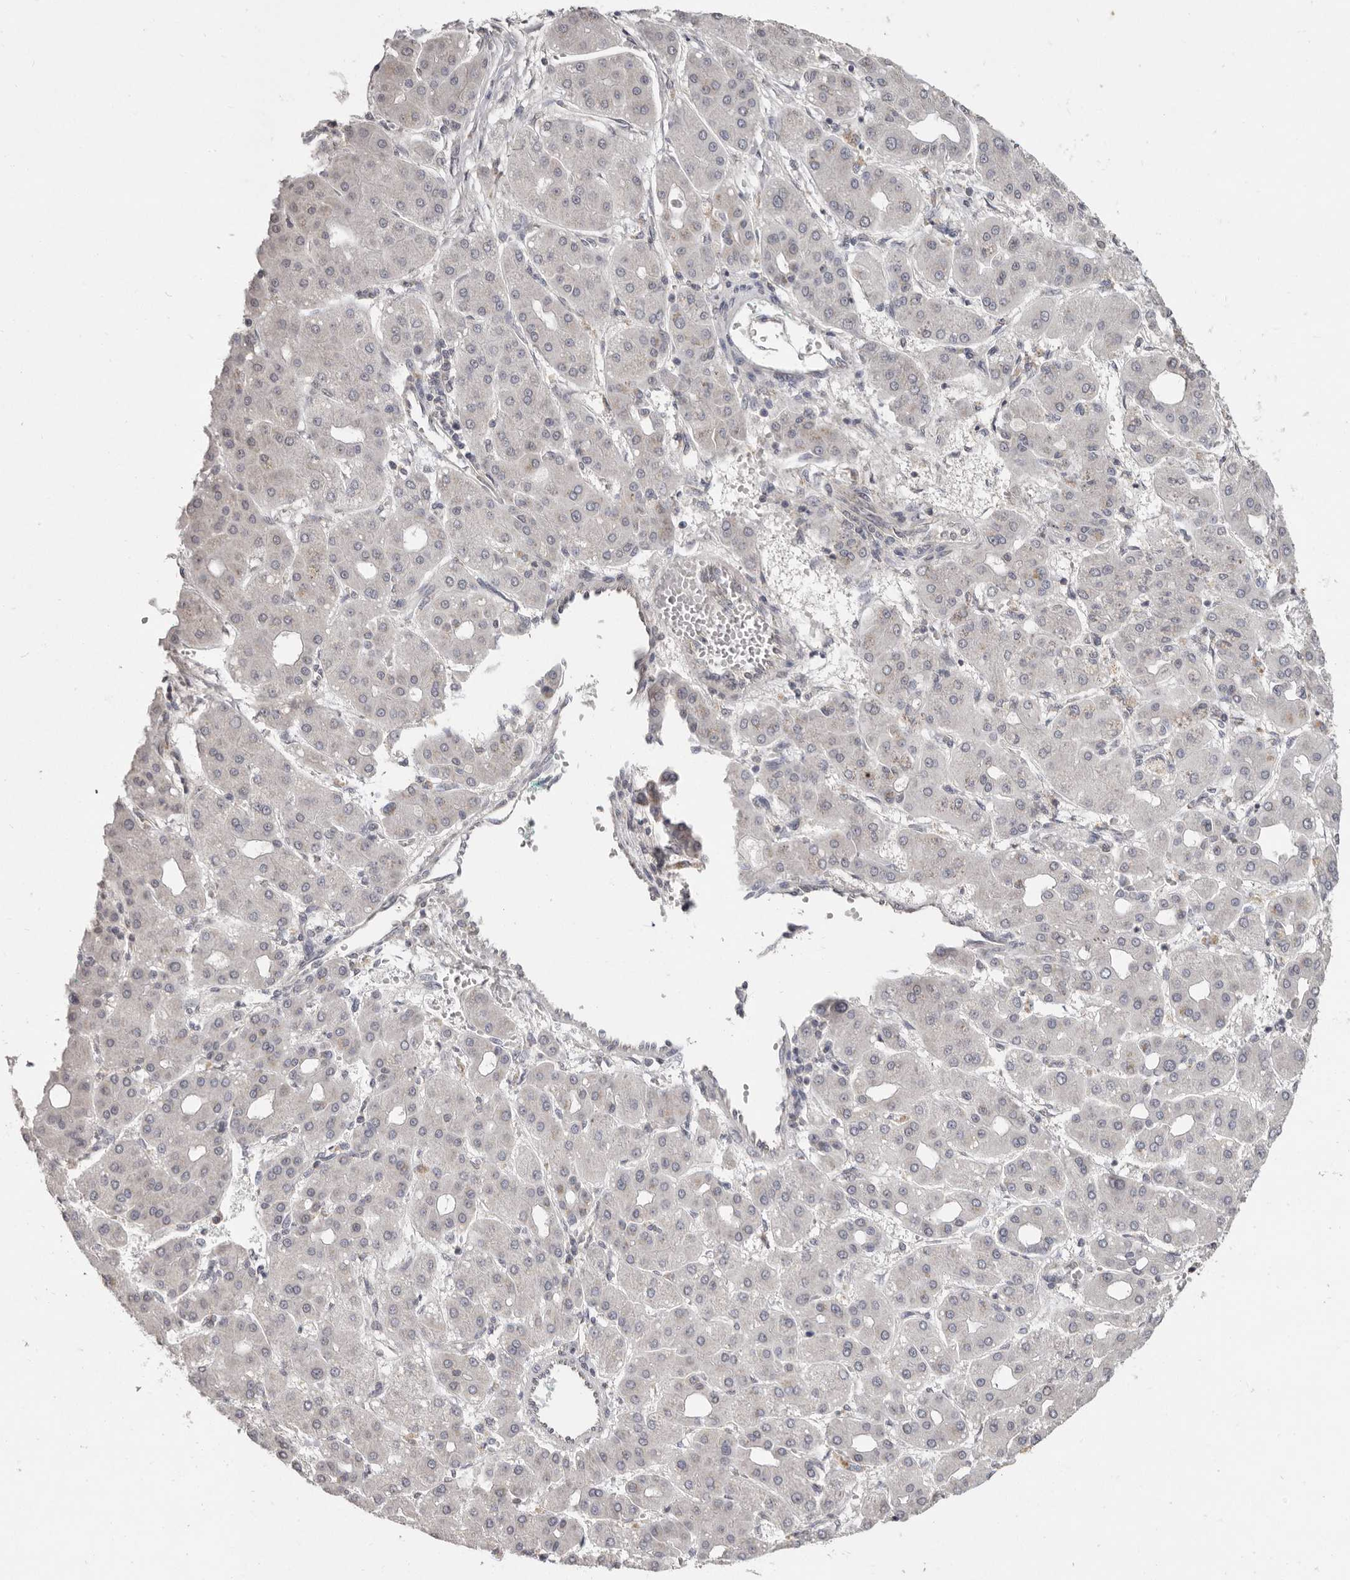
{"staining": {"intensity": "negative", "quantity": "none", "location": "none"}, "tissue": "liver cancer", "cell_type": "Tumor cells", "image_type": "cancer", "snomed": [{"axis": "morphology", "description": "Carcinoma, Hepatocellular, NOS"}, {"axis": "topography", "description": "Liver"}], "caption": "Protein analysis of liver cancer reveals no significant staining in tumor cells. Brightfield microscopy of immunohistochemistry stained with DAB (brown) and hematoxylin (blue), captured at high magnification.", "gene": "LINGO2", "patient": {"sex": "male", "age": 65}}